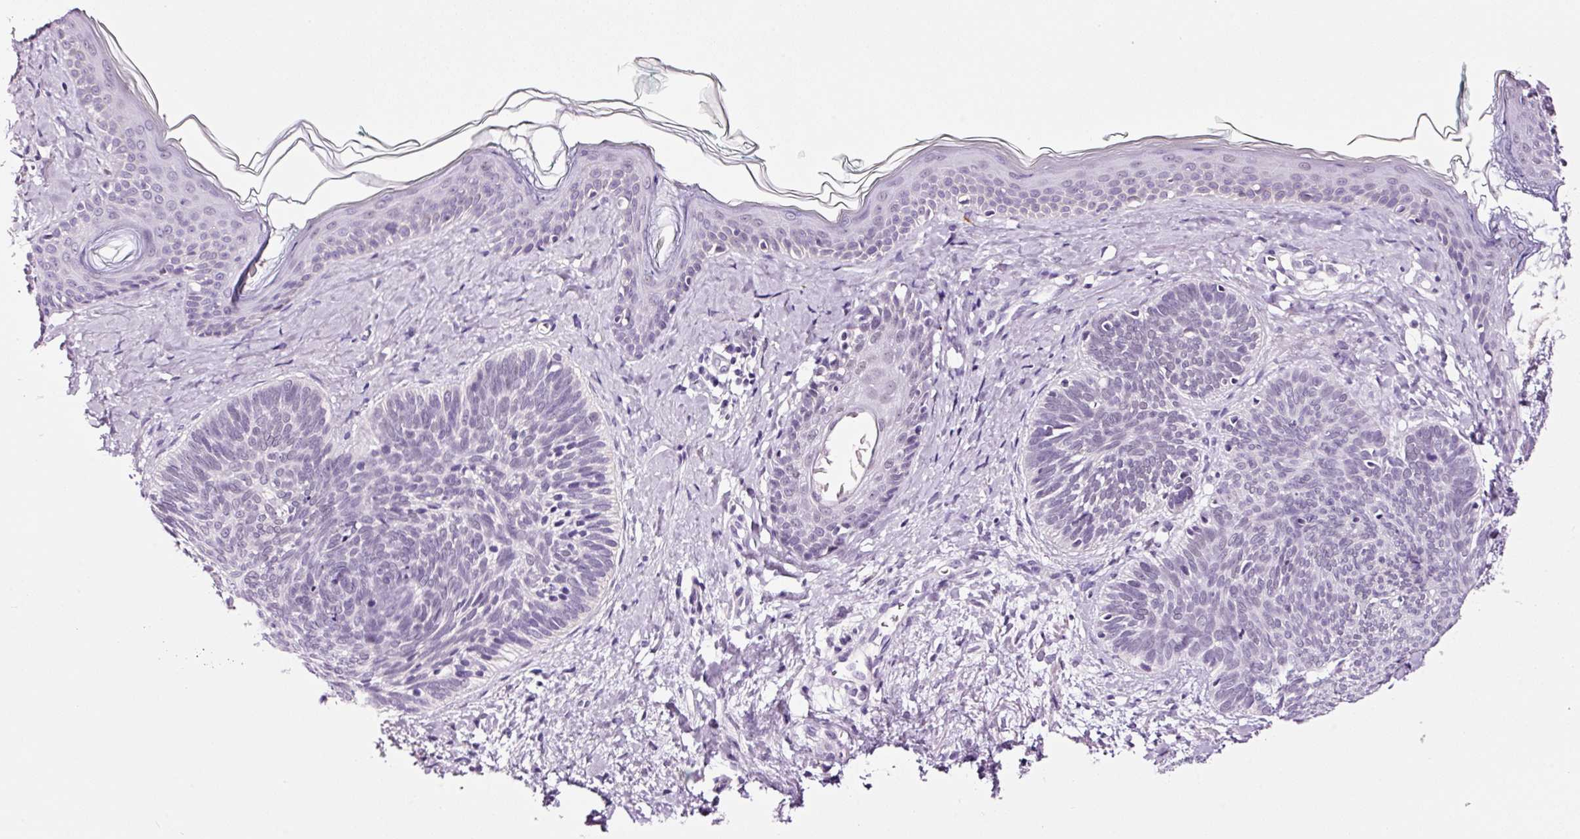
{"staining": {"intensity": "negative", "quantity": "none", "location": "none"}, "tissue": "skin cancer", "cell_type": "Tumor cells", "image_type": "cancer", "snomed": [{"axis": "morphology", "description": "Basal cell carcinoma"}, {"axis": "topography", "description": "Skin"}], "caption": "This image is of basal cell carcinoma (skin) stained with immunohistochemistry (IHC) to label a protein in brown with the nuclei are counter-stained blue. There is no expression in tumor cells.", "gene": "RTF2", "patient": {"sex": "female", "age": 81}}